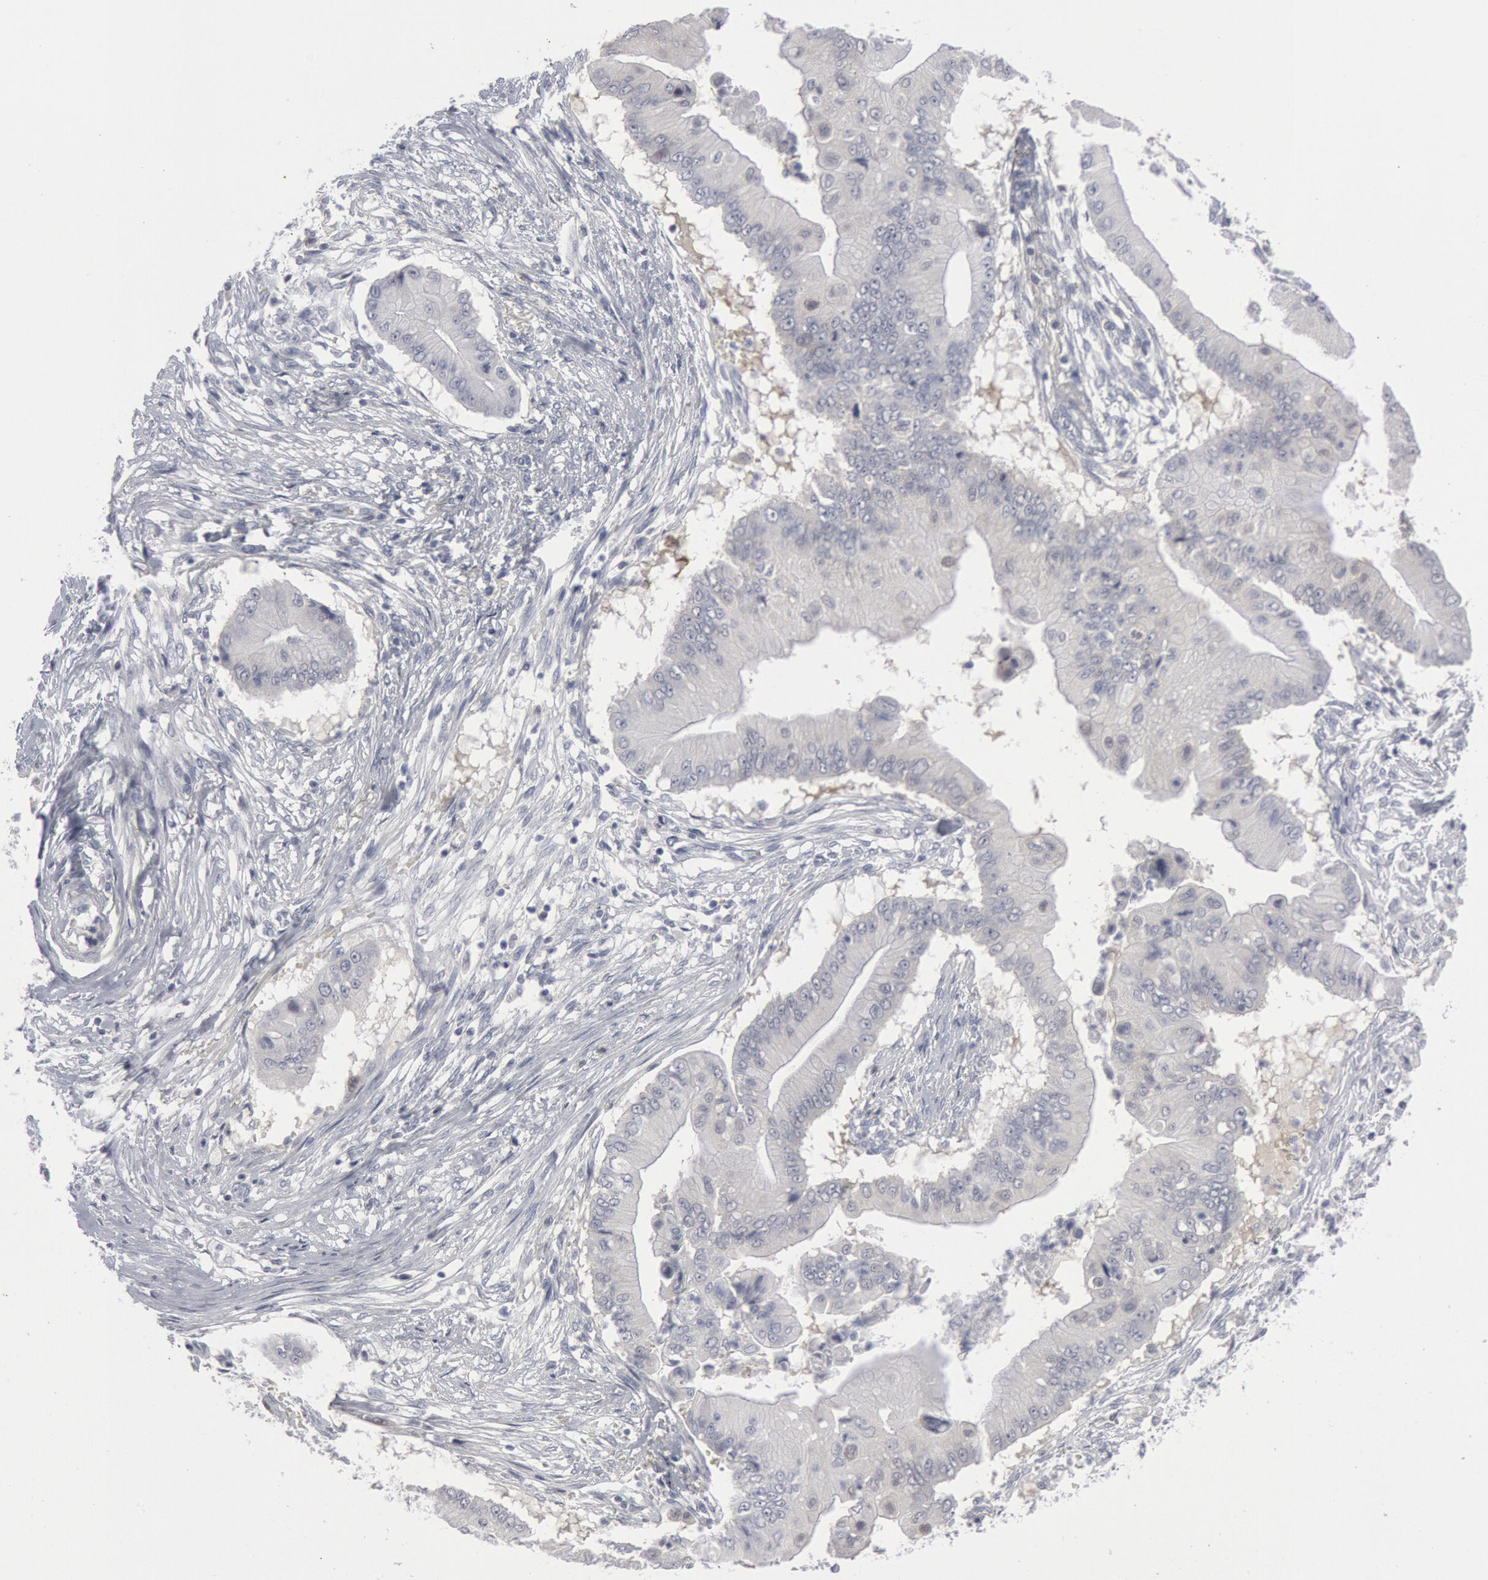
{"staining": {"intensity": "negative", "quantity": "none", "location": "none"}, "tissue": "pancreatic cancer", "cell_type": "Tumor cells", "image_type": "cancer", "snomed": [{"axis": "morphology", "description": "Adenocarcinoma, NOS"}, {"axis": "topography", "description": "Pancreas"}], "caption": "An immunohistochemistry (IHC) photomicrograph of pancreatic cancer (adenocarcinoma) is shown. There is no staining in tumor cells of pancreatic cancer (adenocarcinoma).", "gene": "DMC1", "patient": {"sex": "male", "age": 62}}